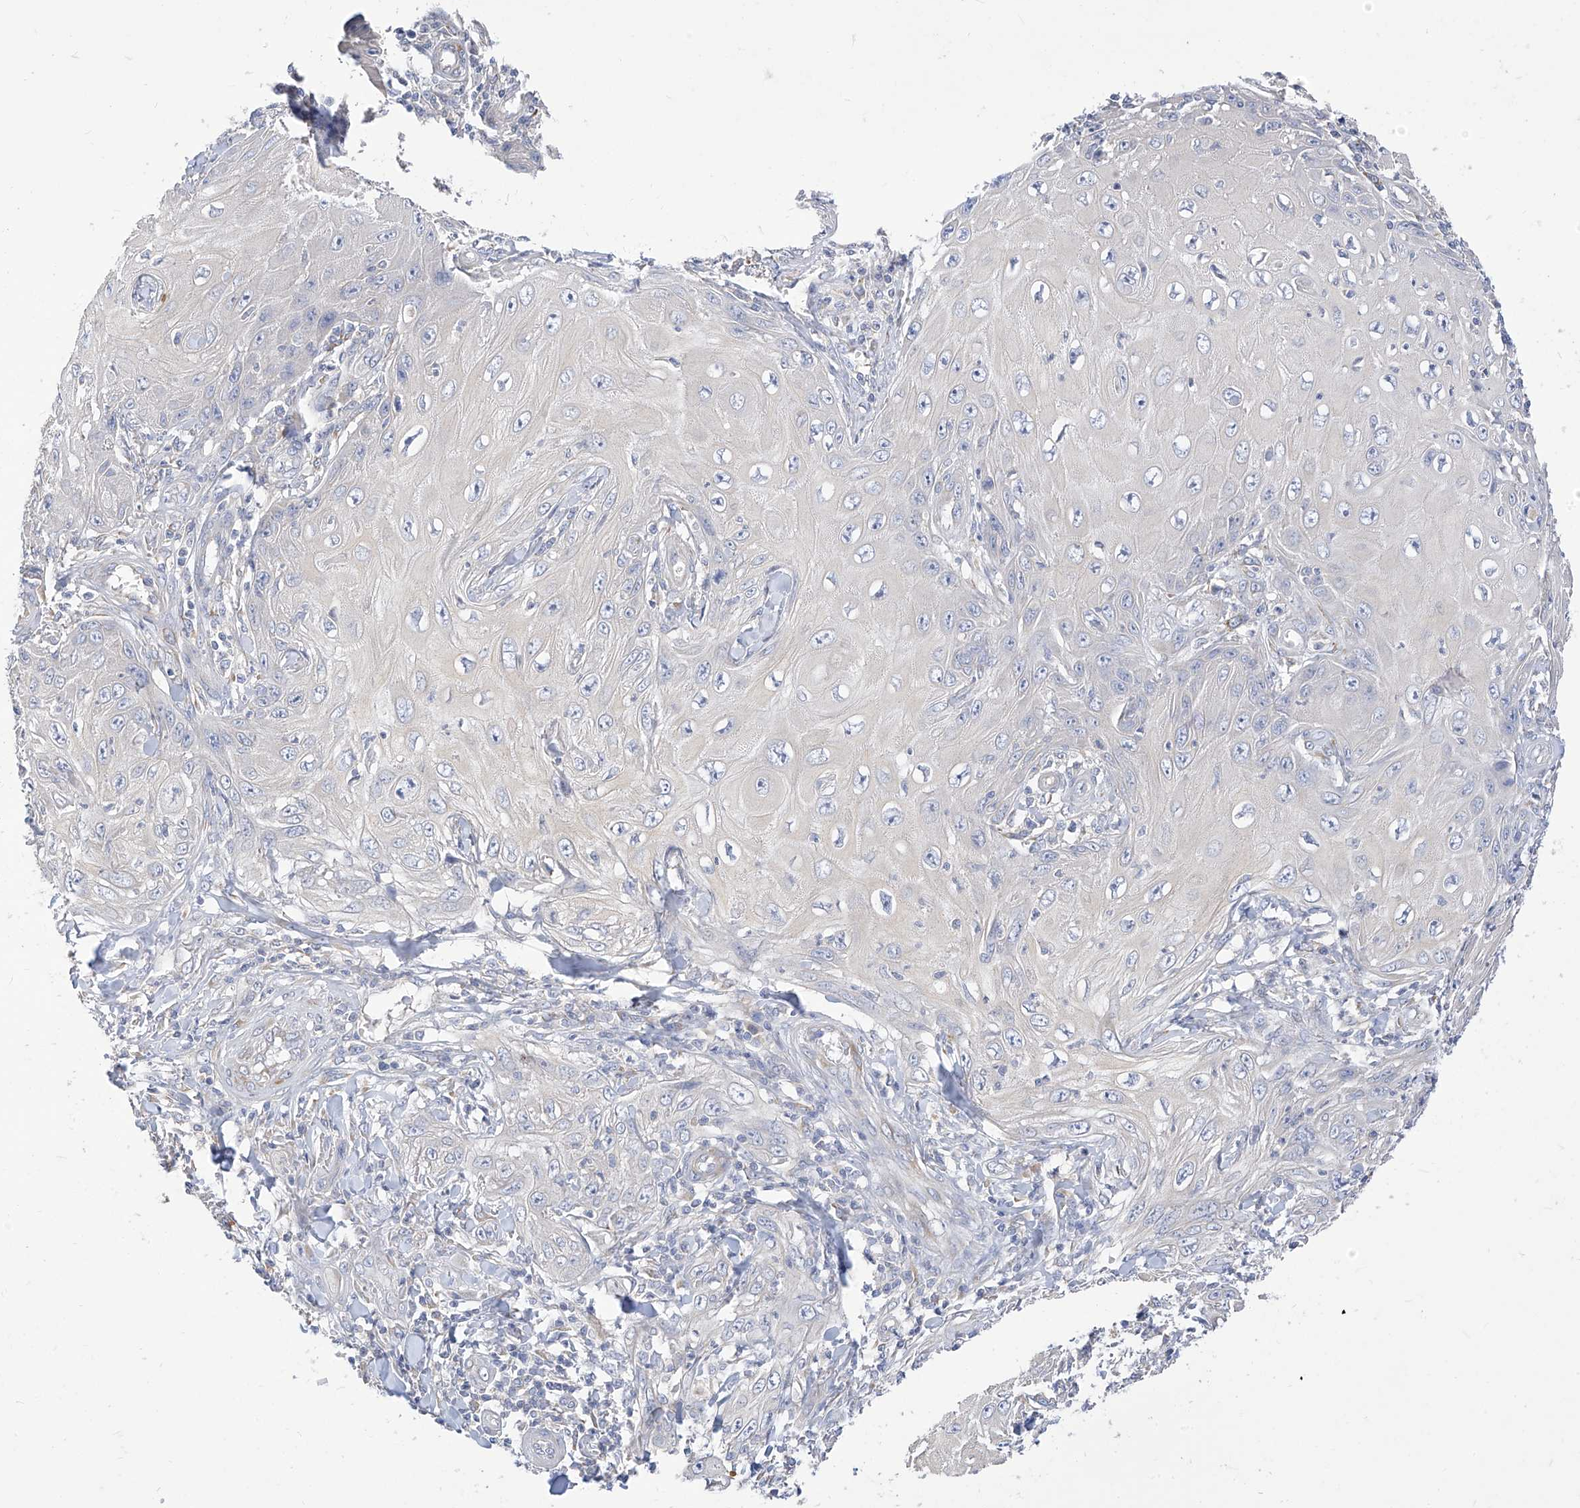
{"staining": {"intensity": "negative", "quantity": "none", "location": "none"}, "tissue": "skin cancer", "cell_type": "Tumor cells", "image_type": "cancer", "snomed": [{"axis": "morphology", "description": "Squamous cell carcinoma, NOS"}, {"axis": "topography", "description": "Skin"}], "caption": "A micrograph of human skin cancer is negative for staining in tumor cells.", "gene": "RASA2", "patient": {"sex": "female", "age": 73}}